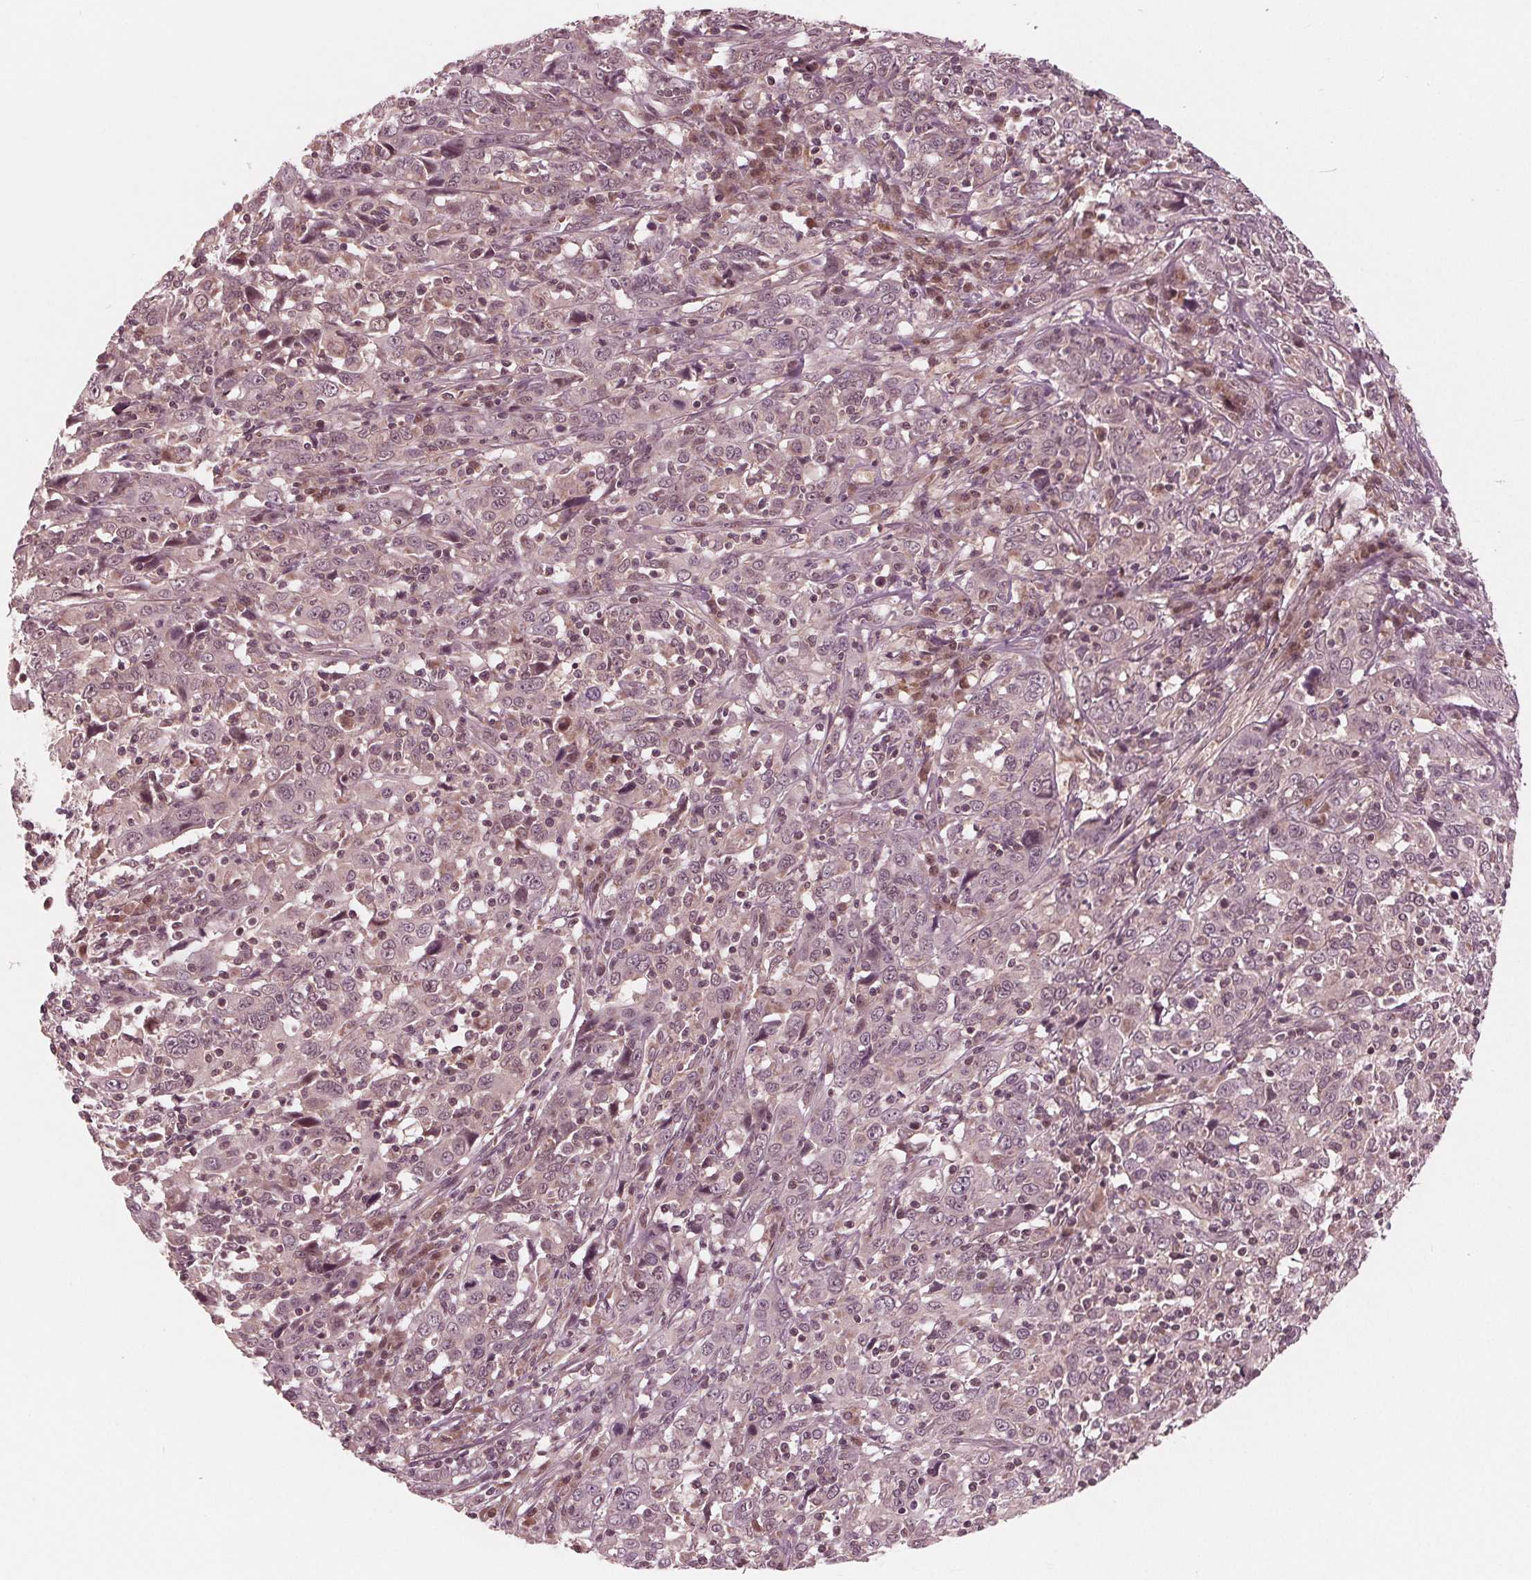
{"staining": {"intensity": "negative", "quantity": "none", "location": "none"}, "tissue": "cervical cancer", "cell_type": "Tumor cells", "image_type": "cancer", "snomed": [{"axis": "morphology", "description": "Squamous cell carcinoma, NOS"}, {"axis": "topography", "description": "Cervix"}], "caption": "IHC histopathology image of cervical squamous cell carcinoma stained for a protein (brown), which exhibits no positivity in tumor cells.", "gene": "UBALD1", "patient": {"sex": "female", "age": 46}}